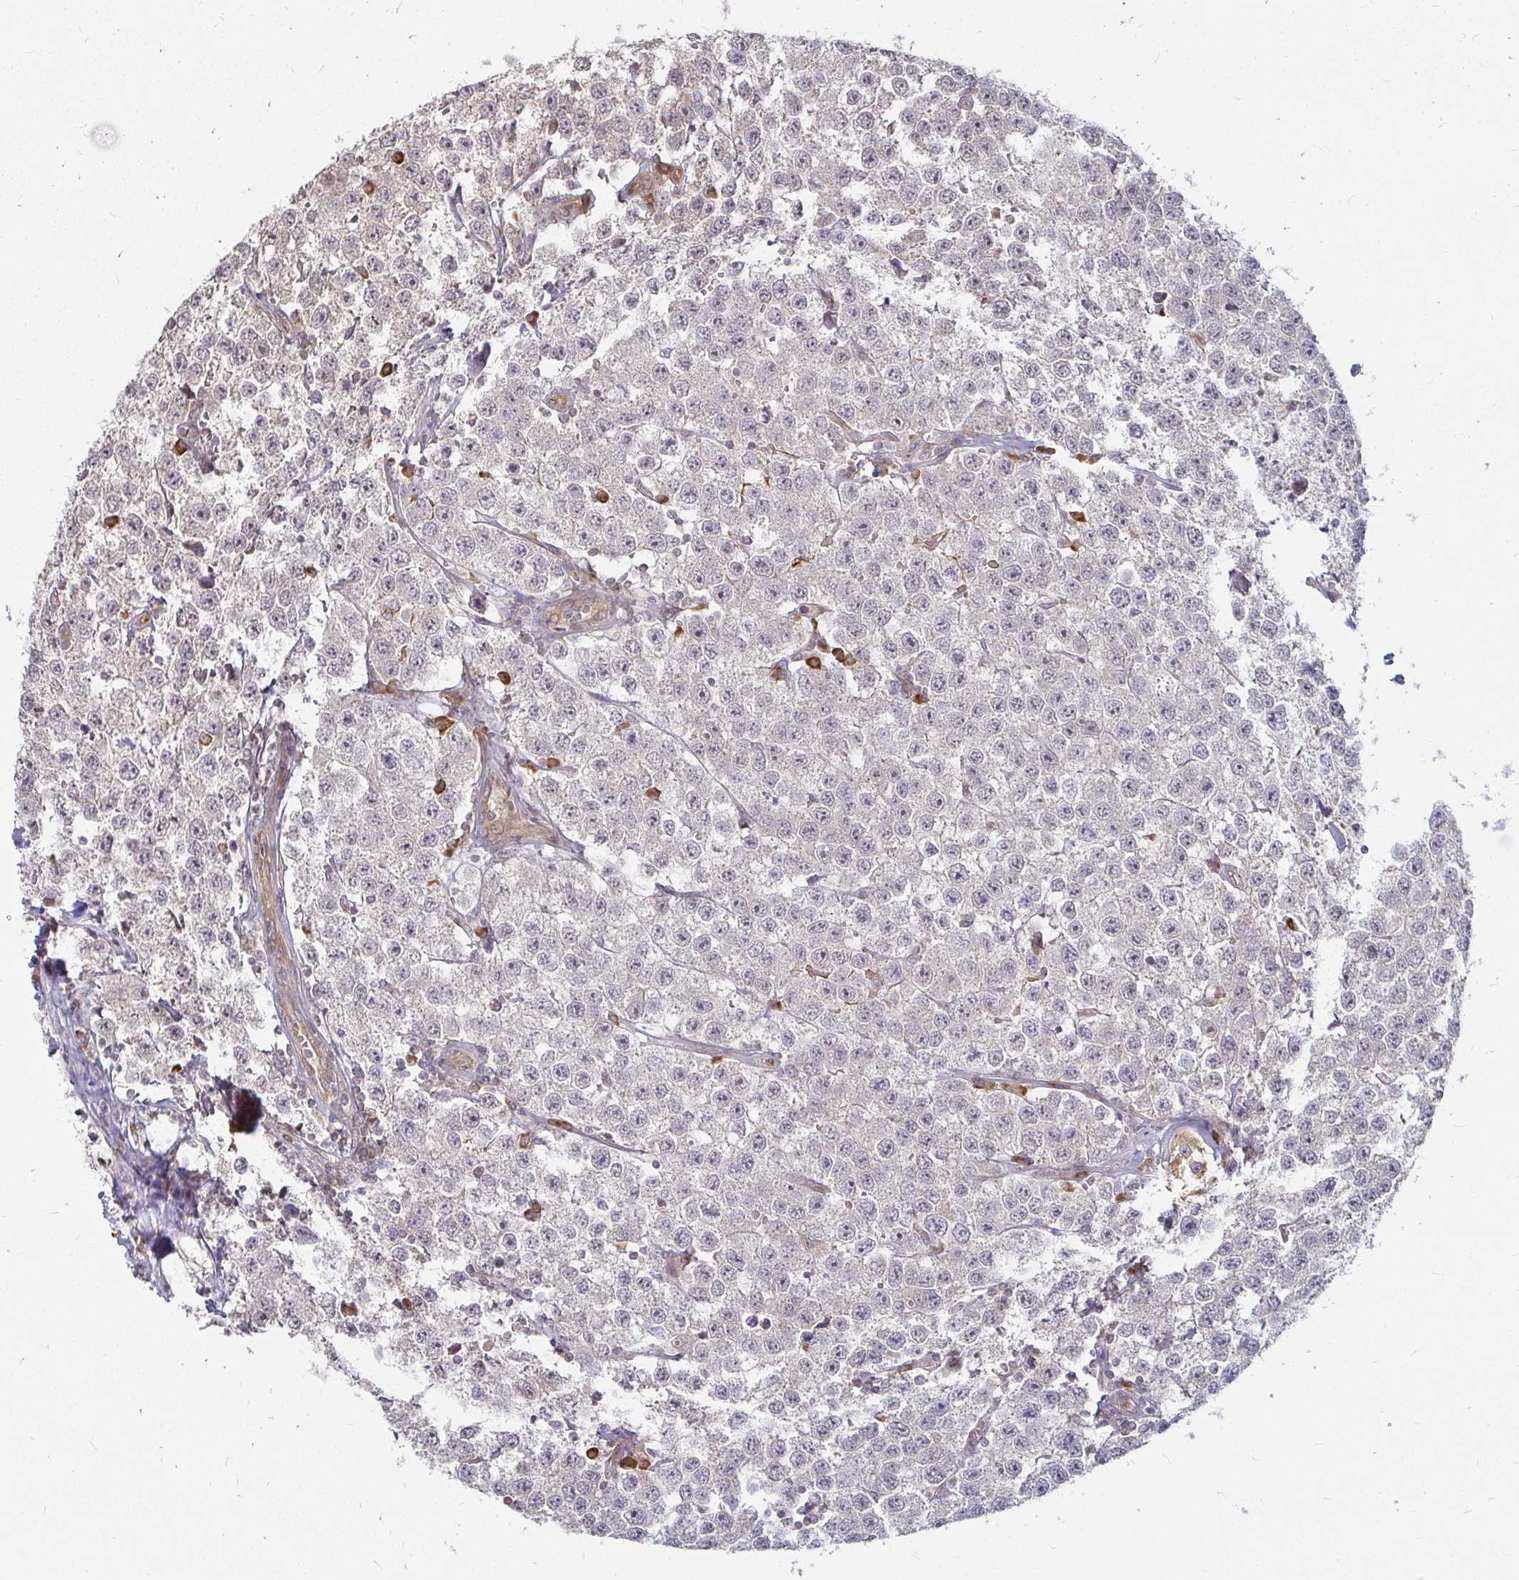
{"staining": {"intensity": "negative", "quantity": "none", "location": "none"}, "tissue": "testis cancer", "cell_type": "Tumor cells", "image_type": "cancer", "snomed": [{"axis": "morphology", "description": "Seminoma, NOS"}, {"axis": "topography", "description": "Testis"}], "caption": "Testis seminoma was stained to show a protein in brown. There is no significant staining in tumor cells.", "gene": "CAST", "patient": {"sex": "male", "age": 34}}